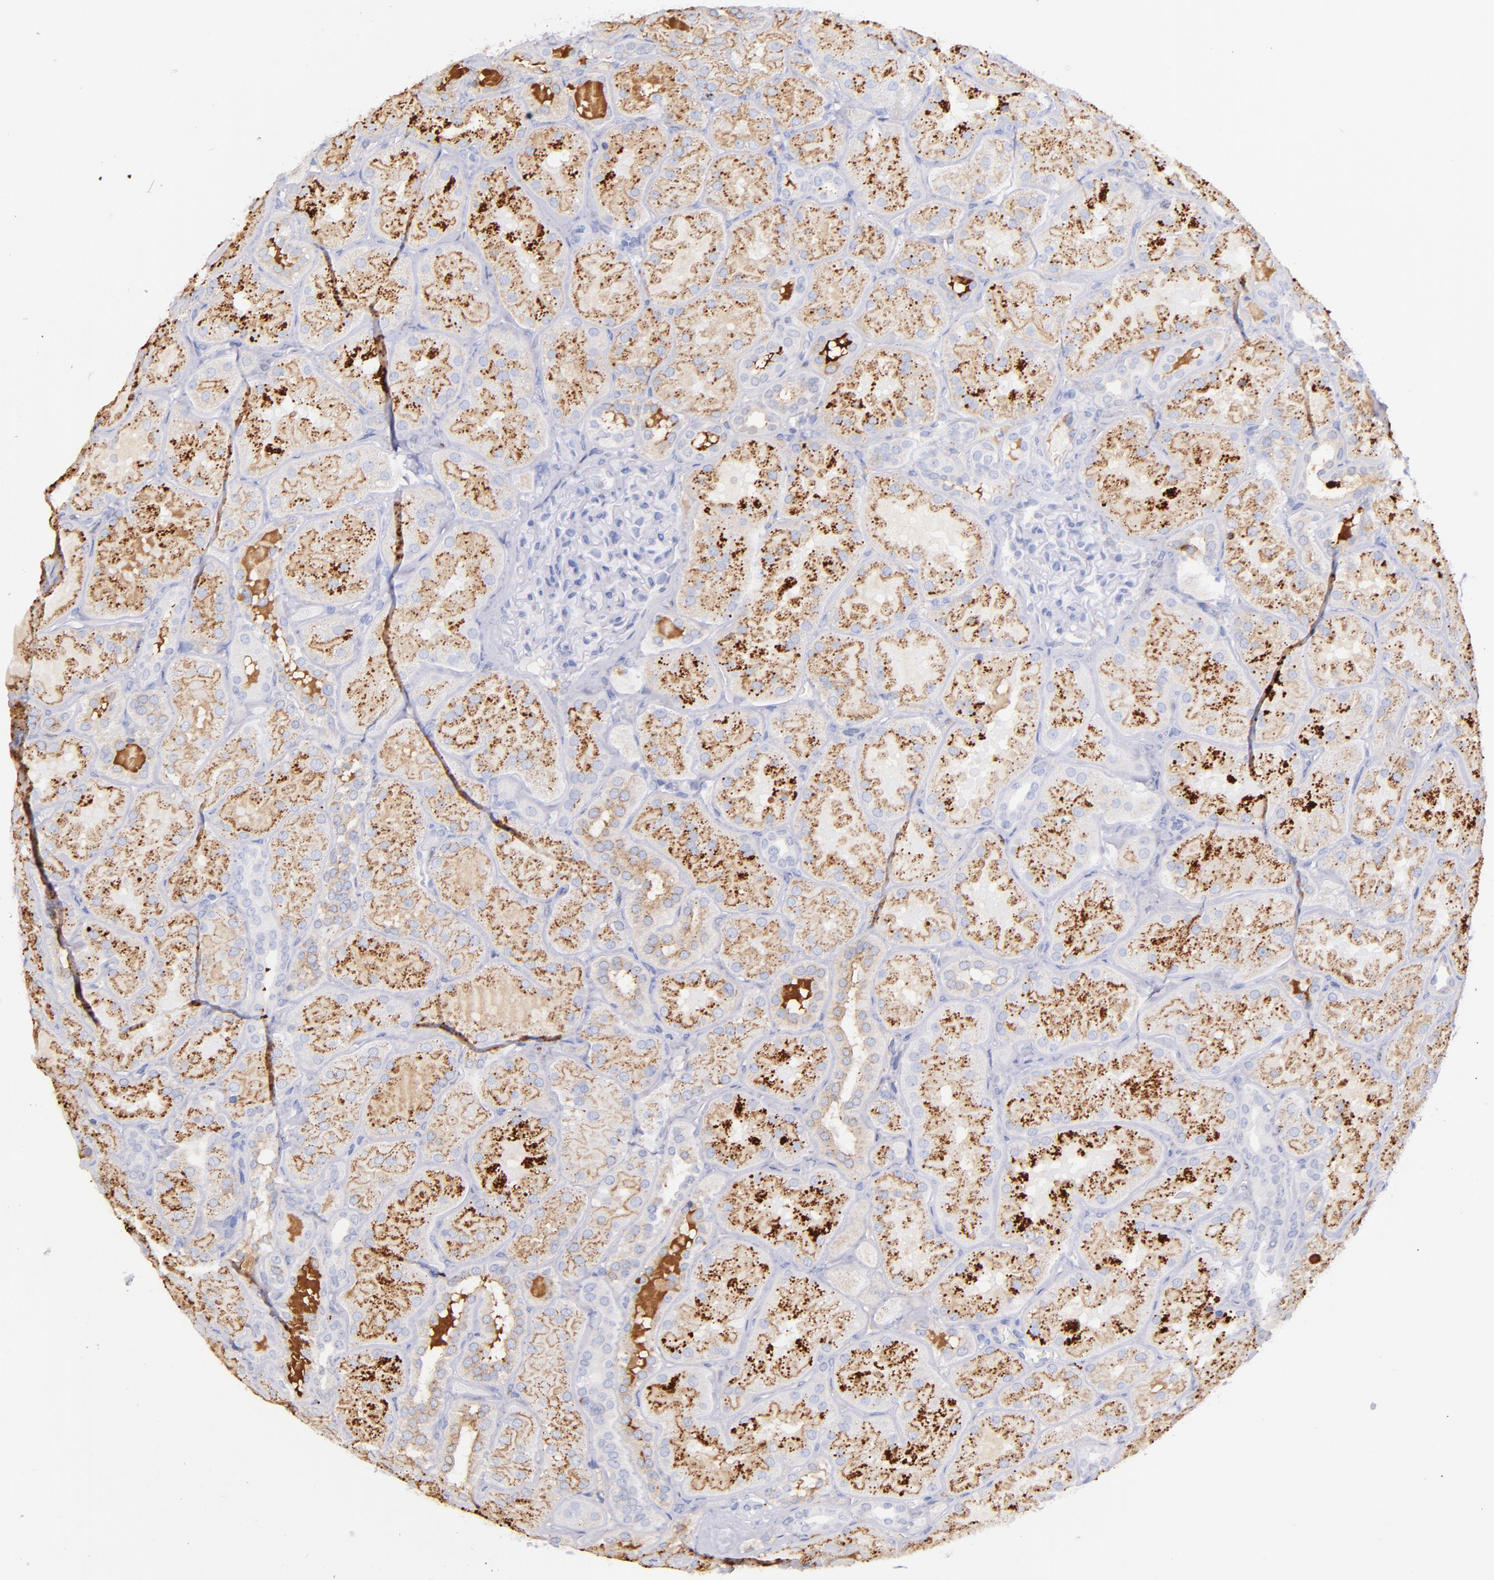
{"staining": {"intensity": "moderate", "quantity": "25%-75%", "location": "cytoplasmic/membranous"}, "tissue": "kidney", "cell_type": "Cells in glomeruli", "image_type": "normal", "snomed": [{"axis": "morphology", "description": "Normal tissue, NOS"}, {"axis": "topography", "description": "Kidney"}], "caption": "A brown stain shows moderate cytoplasmic/membranous expression of a protein in cells in glomeruli of normal human kidney. The protein of interest is stained brown, and the nuclei are stained in blue (DAB (3,3'-diaminobenzidine) IHC with brightfield microscopy, high magnification).", "gene": "KNG1", "patient": {"sex": "male", "age": 28}}